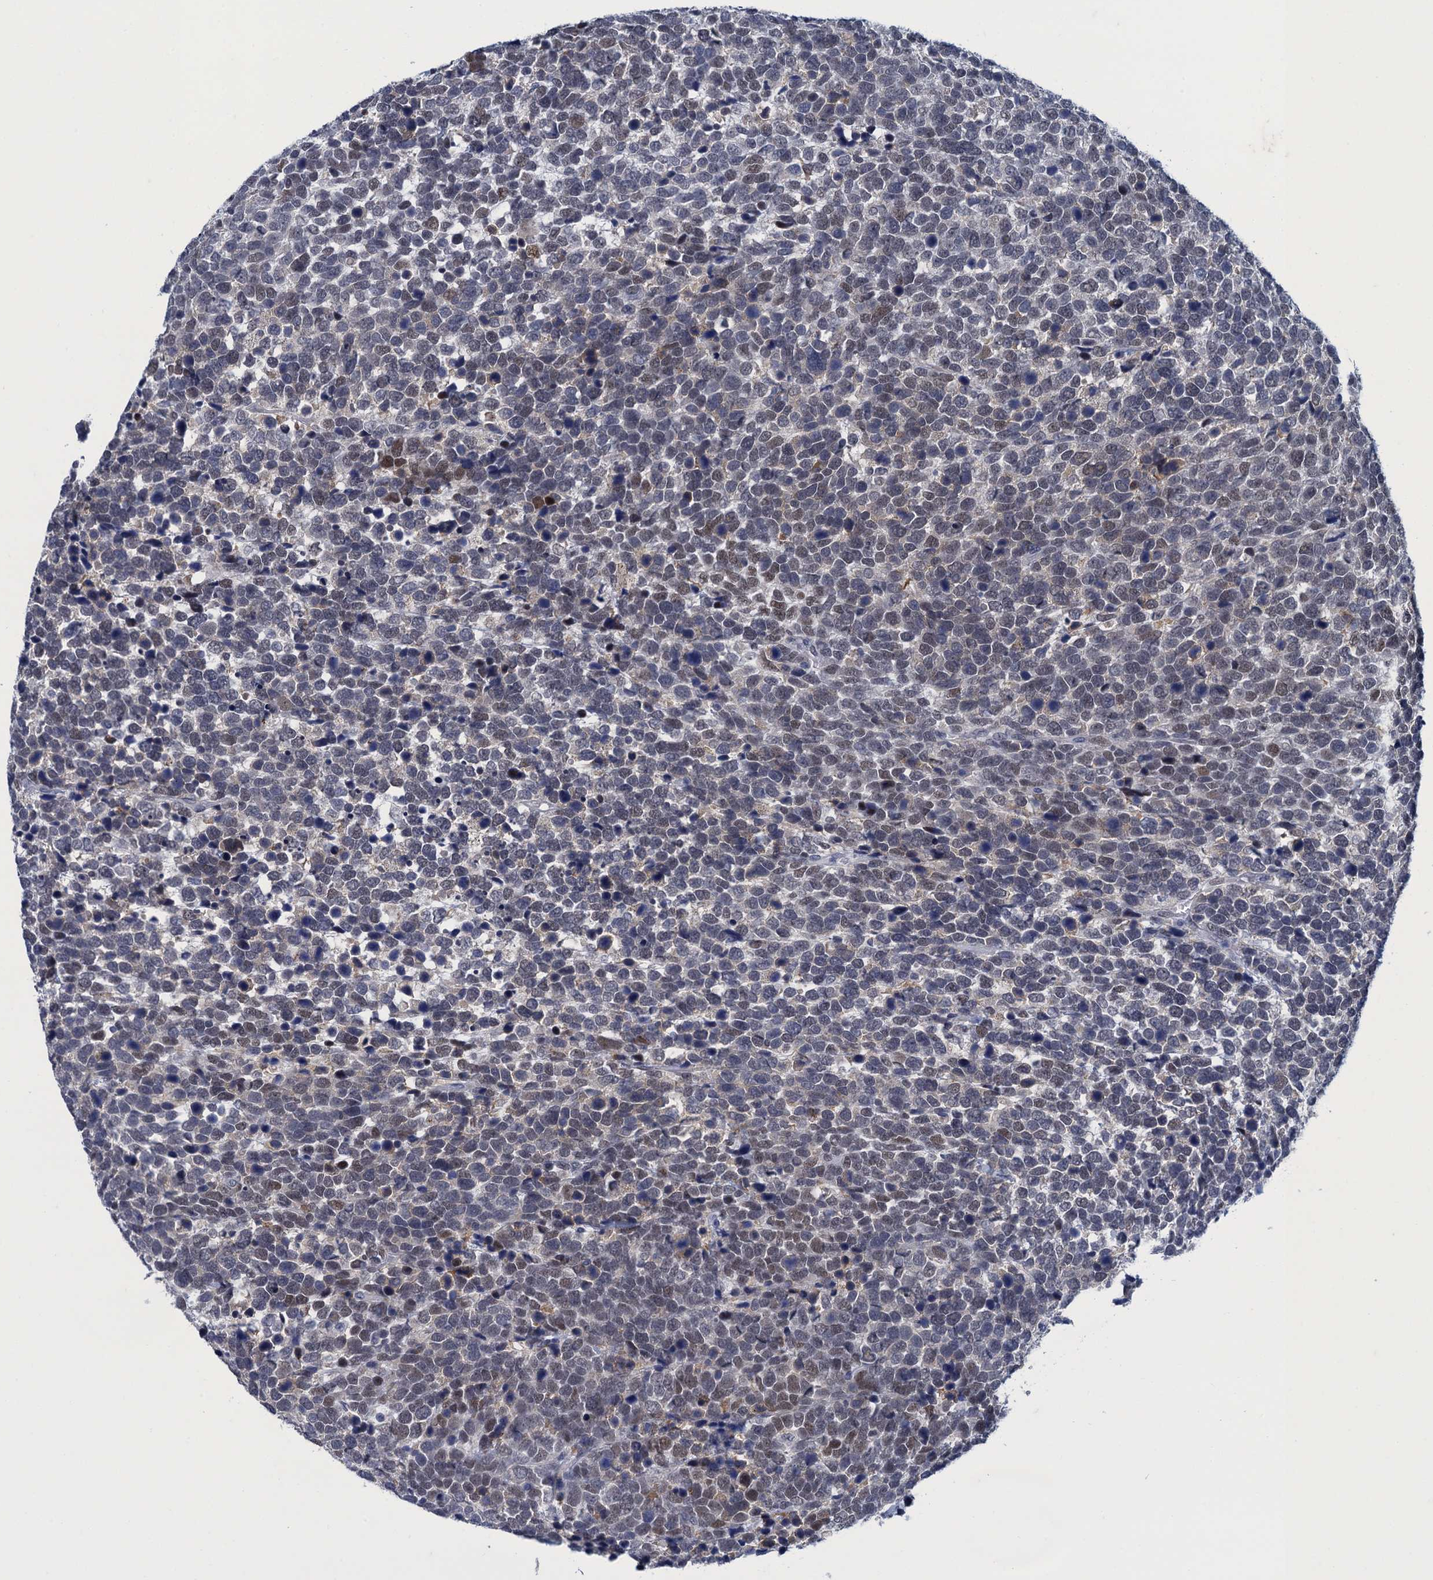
{"staining": {"intensity": "moderate", "quantity": "25%-75%", "location": "nuclear"}, "tissue": "urothelial cancer", "cell_type": "Tumor cells", "image_type": "cancer", "snomed": [{"axis": "morphology", "description": "Urothelial carcinoma, High grade"}, {"axis": "topography", "description": "Urinary bladder"}], "caption": "Human high-grade urothelial carcinoma stained with a brown dye demonstrates moderate nuclear positive expression in about 25%-75% of tumor cells.", "gene": "GINS3", "patient": {"sex": "female", "age": 82}}